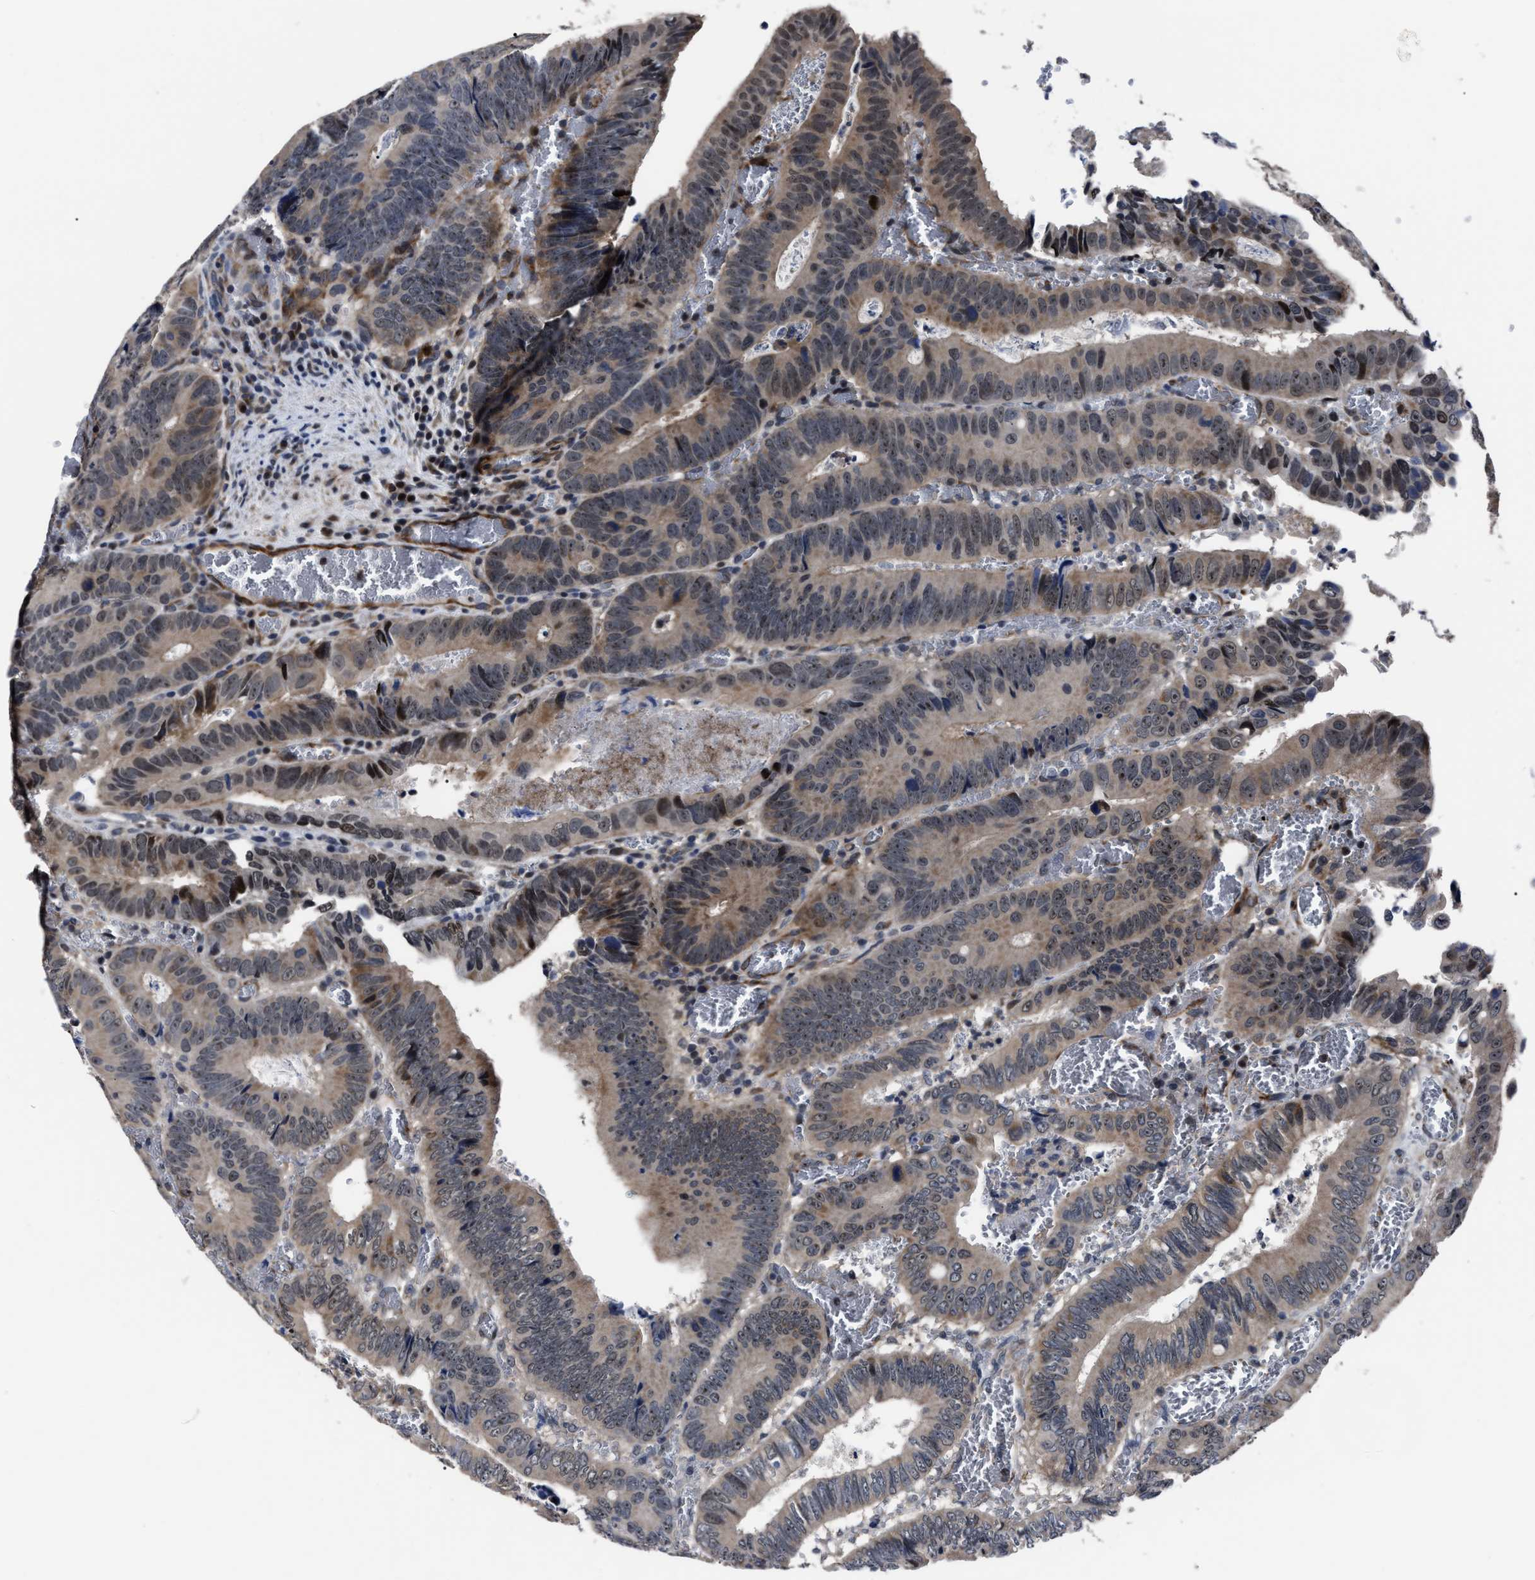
{"staining": {"intensity": "weak", "quantity": "25%-75%", "location": "cytoplasmic/membranous"}, "tissue": "colorectal cancer", "cell_type": "Tumor cells", "image_type": "cancer", "snomed": [{"axis": "morphology", "description": "Inflammation, NOS"}, {"axis": "morphology", "description": "Adenocarcinoma, NOS"}, {"axis": "topography", "description": "Colon"}], "caption": "IHC of colorectal cancer reveals low levels of weak cytoplasmic/membranous positivity in approximately 25%-75% of tumor cells. (Brightfield microscopy of DAB IHC at high magnification).", "gene": "RSBN1L", "patient": {"sex": "male", "age": 72}}